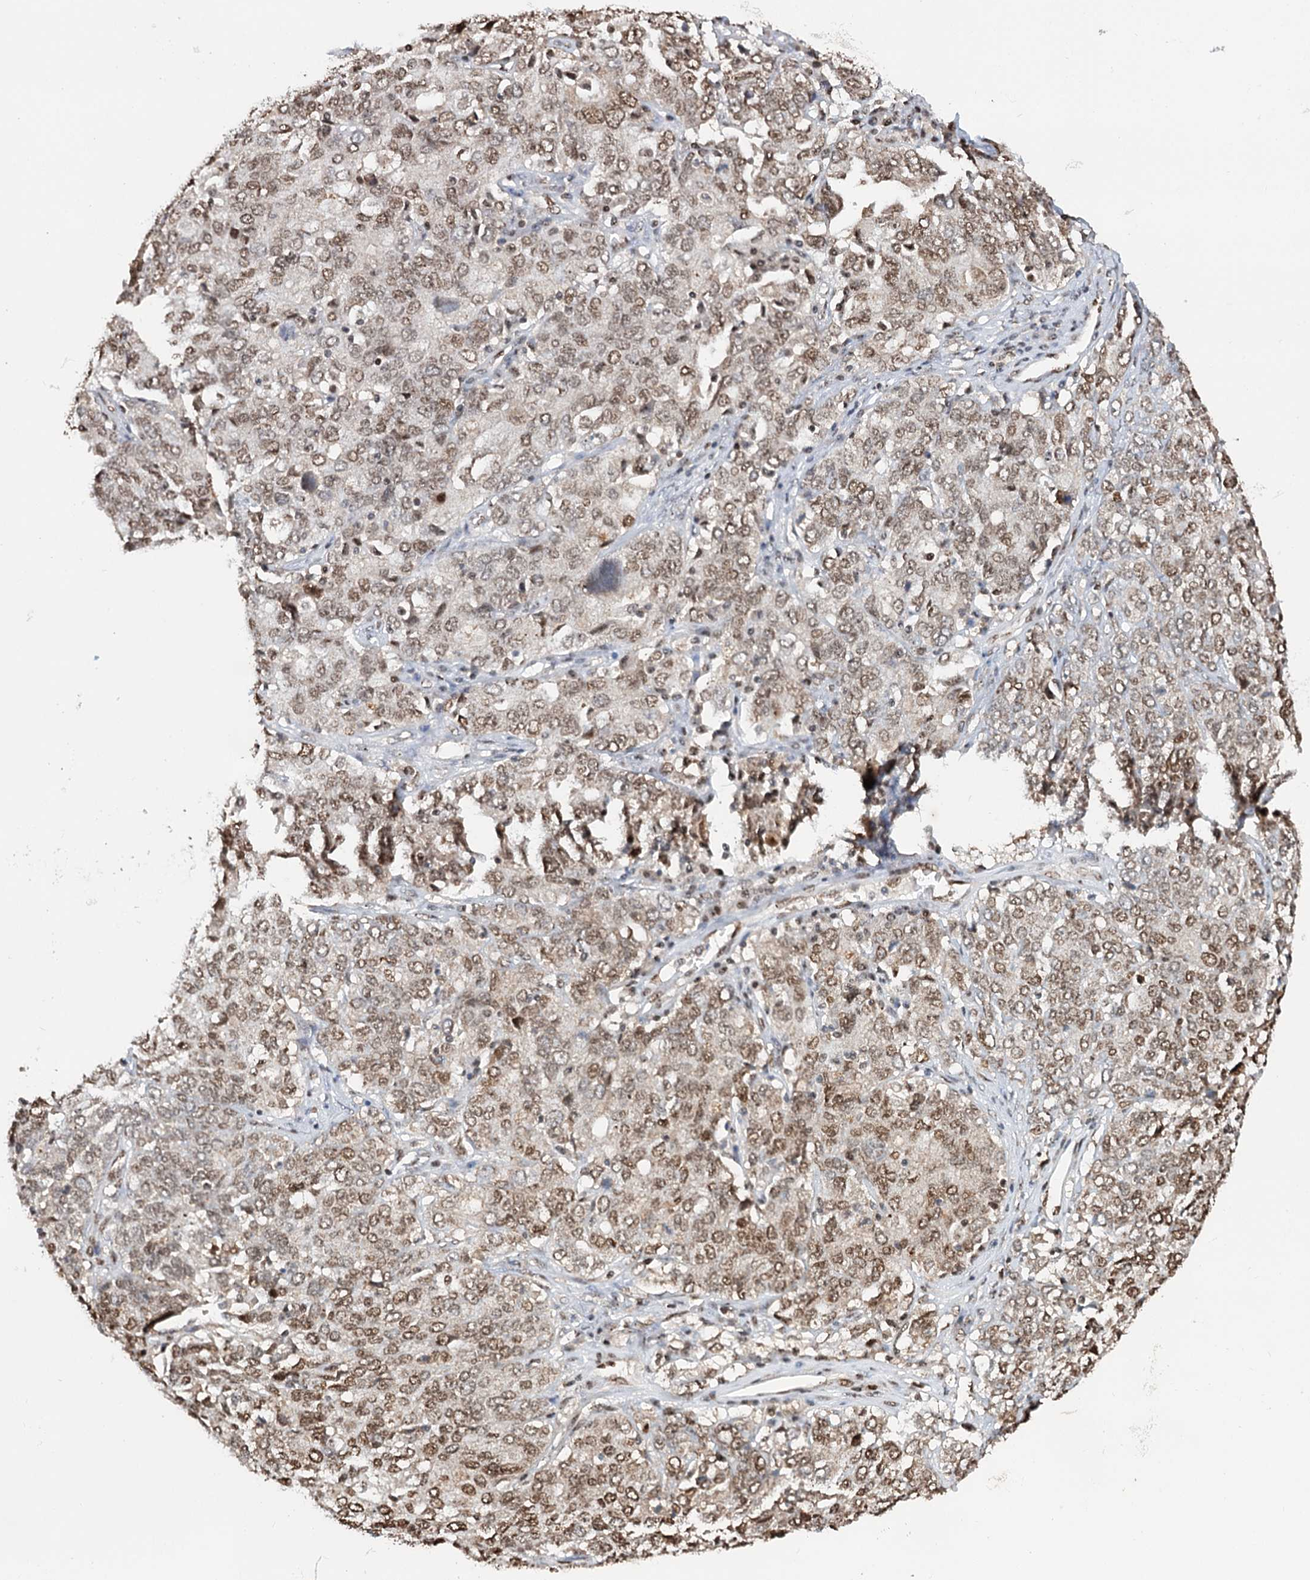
{"staining": {"intensity": "moderate", "quantity": ">75%", "location": "nuclear"}, "tissue": "ovarian cancer", "cell_type": "Tumor cells", "image_type": "cancer", "snomed": [{"axis": "morphology", "description": "Carcinoma, endometroid"}, {"axis": "topography", "description": "Ovary"}], "caption": "A high-resolution micrograph shows immunohistochemistry staining of ovarian cancer, which exhibits moderate nuclear expression in about >75% of tumor cells.", "gene": "RPS27A", "patient": {"sex": "female", "age": 62}}